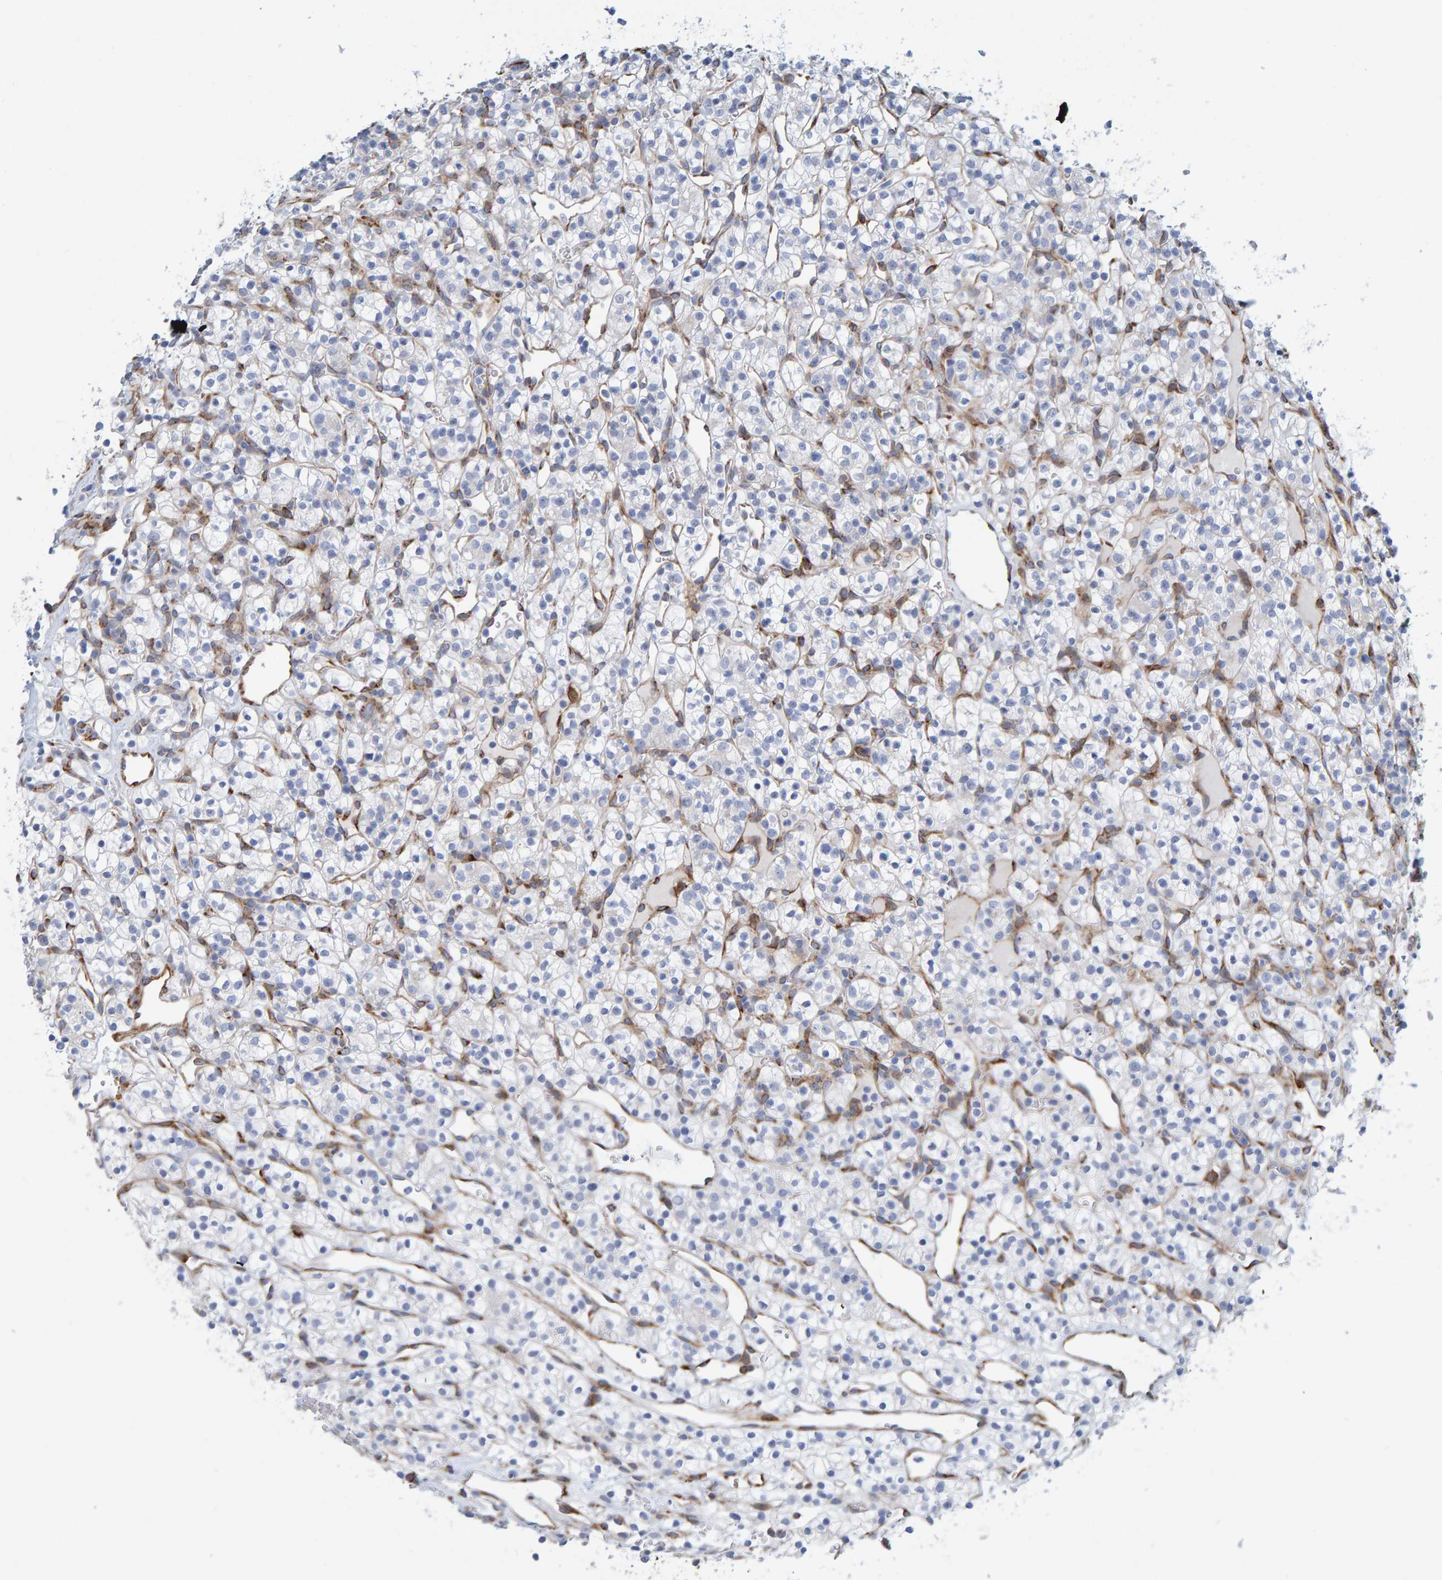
{"staining": {"intensity": "negative", "quantity": "none", "location": "none"}, "tissue": "renal cancer", "cell_type": "Tumor cells", "image_type": "cancer", "snomed": [{"axis": "morphology", "description": "Adenocarcinoma, NOS"}, {"axis": "topography", "description": "Kidney"}], "caption": "The immunohistochemistry photomicrograph has no significant expression in tumor cells of adenocarcinoma (renal) tissue. (Brightfield microscopy of DAB immunohistochemistry at high magnification).", "gene": "MMP16", "patient": {"sex": "female", "age": 57}}